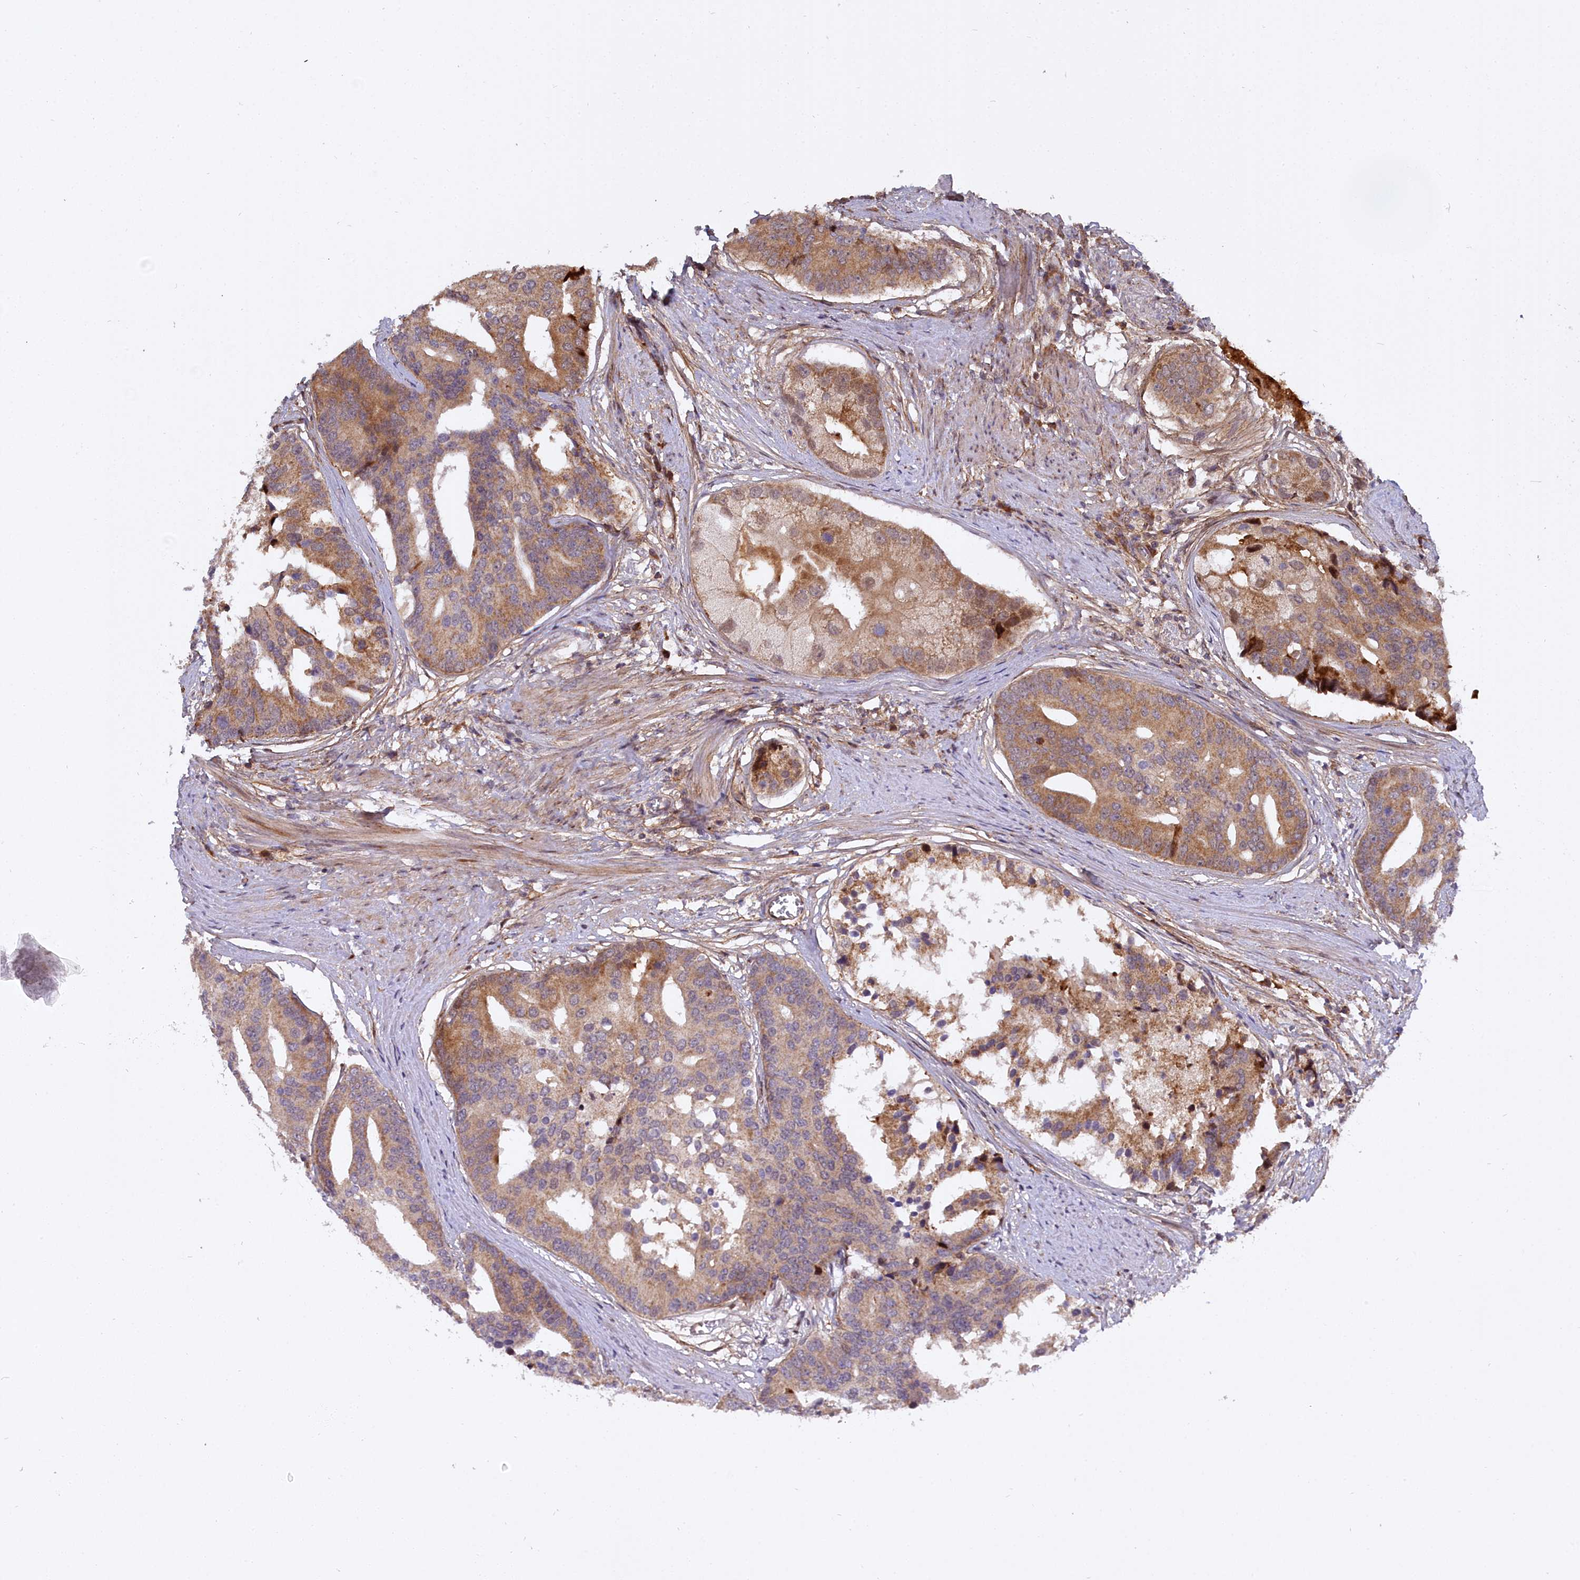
{"staining": {"intensity": "moderate", "quantity": ">75%", "location": "cytoplasmic/membranous"}, "tissue": "prostate cancer", "cell_type": "Tumor cells", "image_type": "cancer", "snomed": [{"axis": "morphology", "description": "Adenocarcinoma, High grade"}, {"axis": "topography", "description": "Prostate"}], "caption": "A brown stain highlights moderate cytoplasmic/membranous positivity of a protein in prostate cancer tumor cells. Immunohistochemistry (ihc) stains the protein of interest in brown and the nuclei are stained blue.", "gene": "MRPS11", "patient": {"sex": "male", "age": 62}}